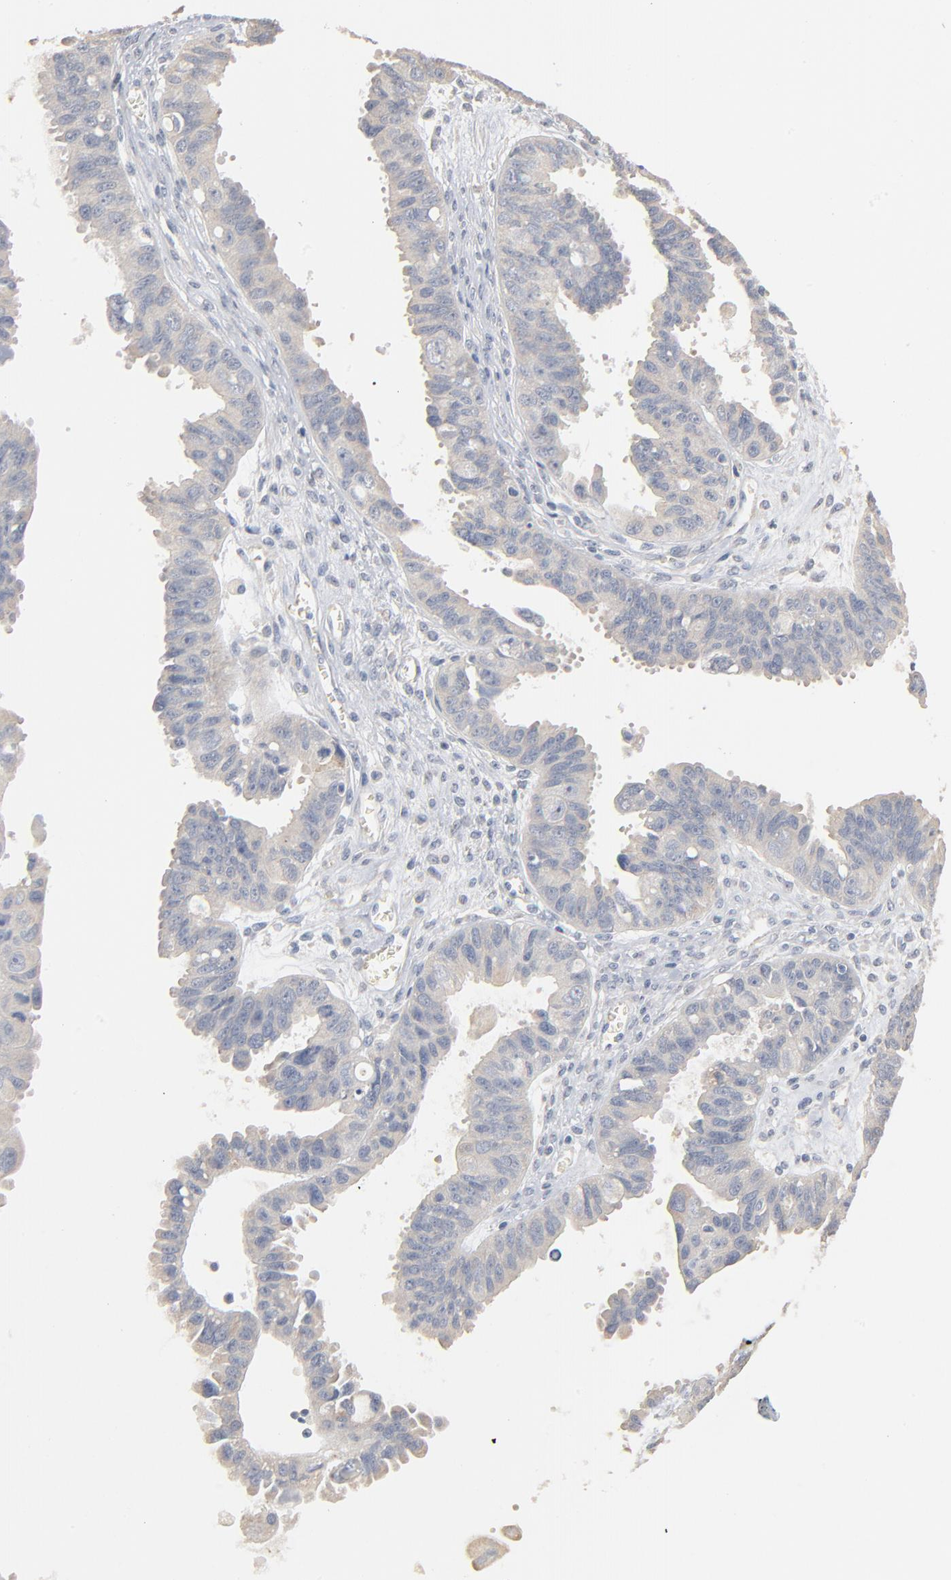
{"staining": {"intensity": "negative", "quantity": "none", "location": "none"}, "tissue": "ovarian cancer", "cell_type": "Tumor cells", "image_type": "cancer", "snomed": [{"axis": "morphology", "description": "Carcinoma, endometroid"}, {"axis": "topography", "description": "Ovary"}], "caption": "IHC photomicrograph of neoplastic tissue: human ovarian endometroid carcinoma stained with DAB demonstrates no significant protein expression in tumor cells.", "gene": "ZDHHC8", "patient": {"sex": "female", "age": 85}}